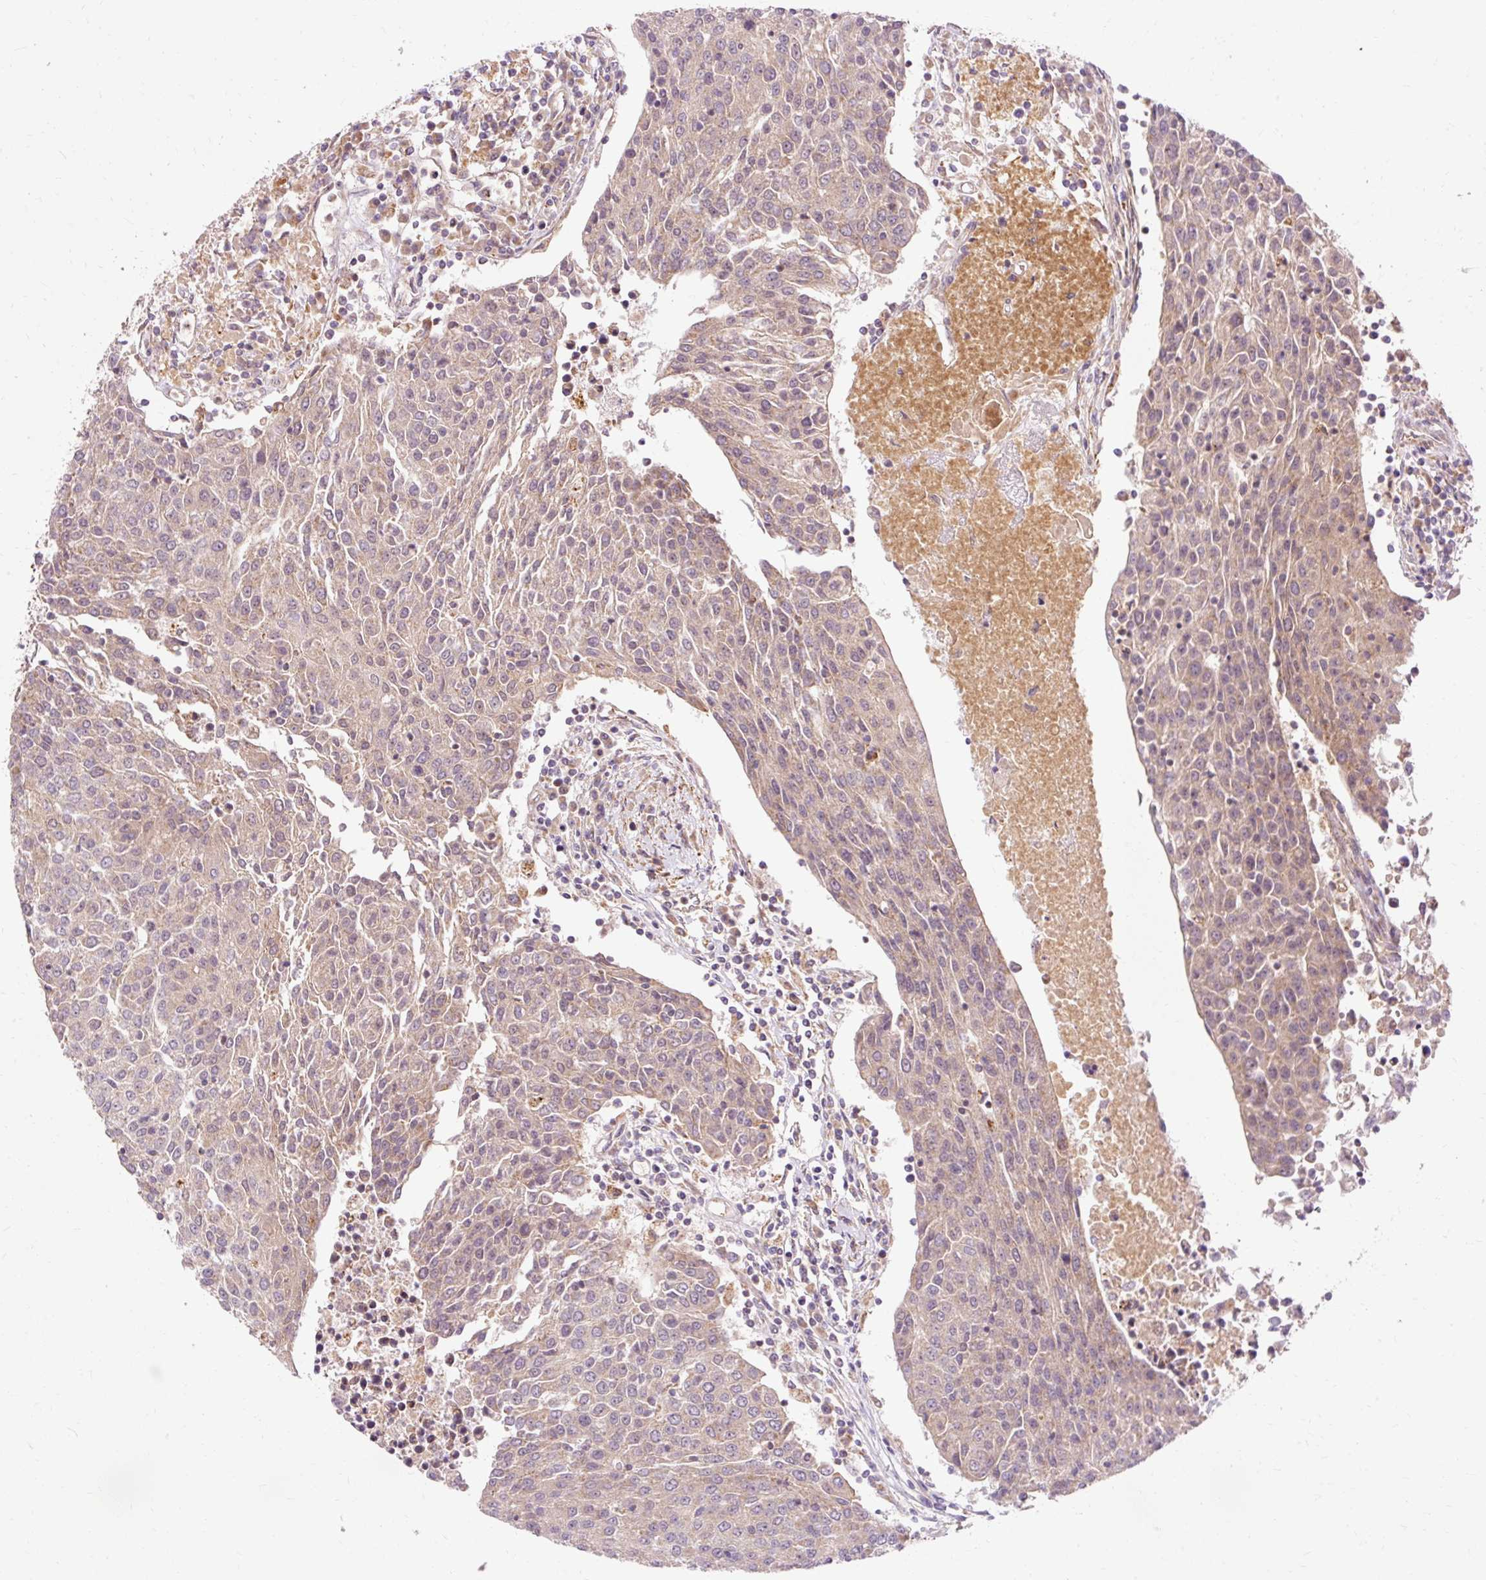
{"staining": {"intensity": "weak", "quantity": "<25%", "location": "cytoplasmic/membranous"}, "tissue": "urothelial cancer", "cell_type": "Tumor cells", "image_type": "cancer", "snomed": [{"axis": "morphology", "description": "Urothelial carcinoma, High grade"}, {"axis": "topography", "description": "Urinary bladder"}], "caption": "Photomicrograph shows no significant protein staining in tumor cells of urothelial carcinoma (high-grade).", "gene": "RIPOR3", "patient": {"sex": "female", "age": 85}}